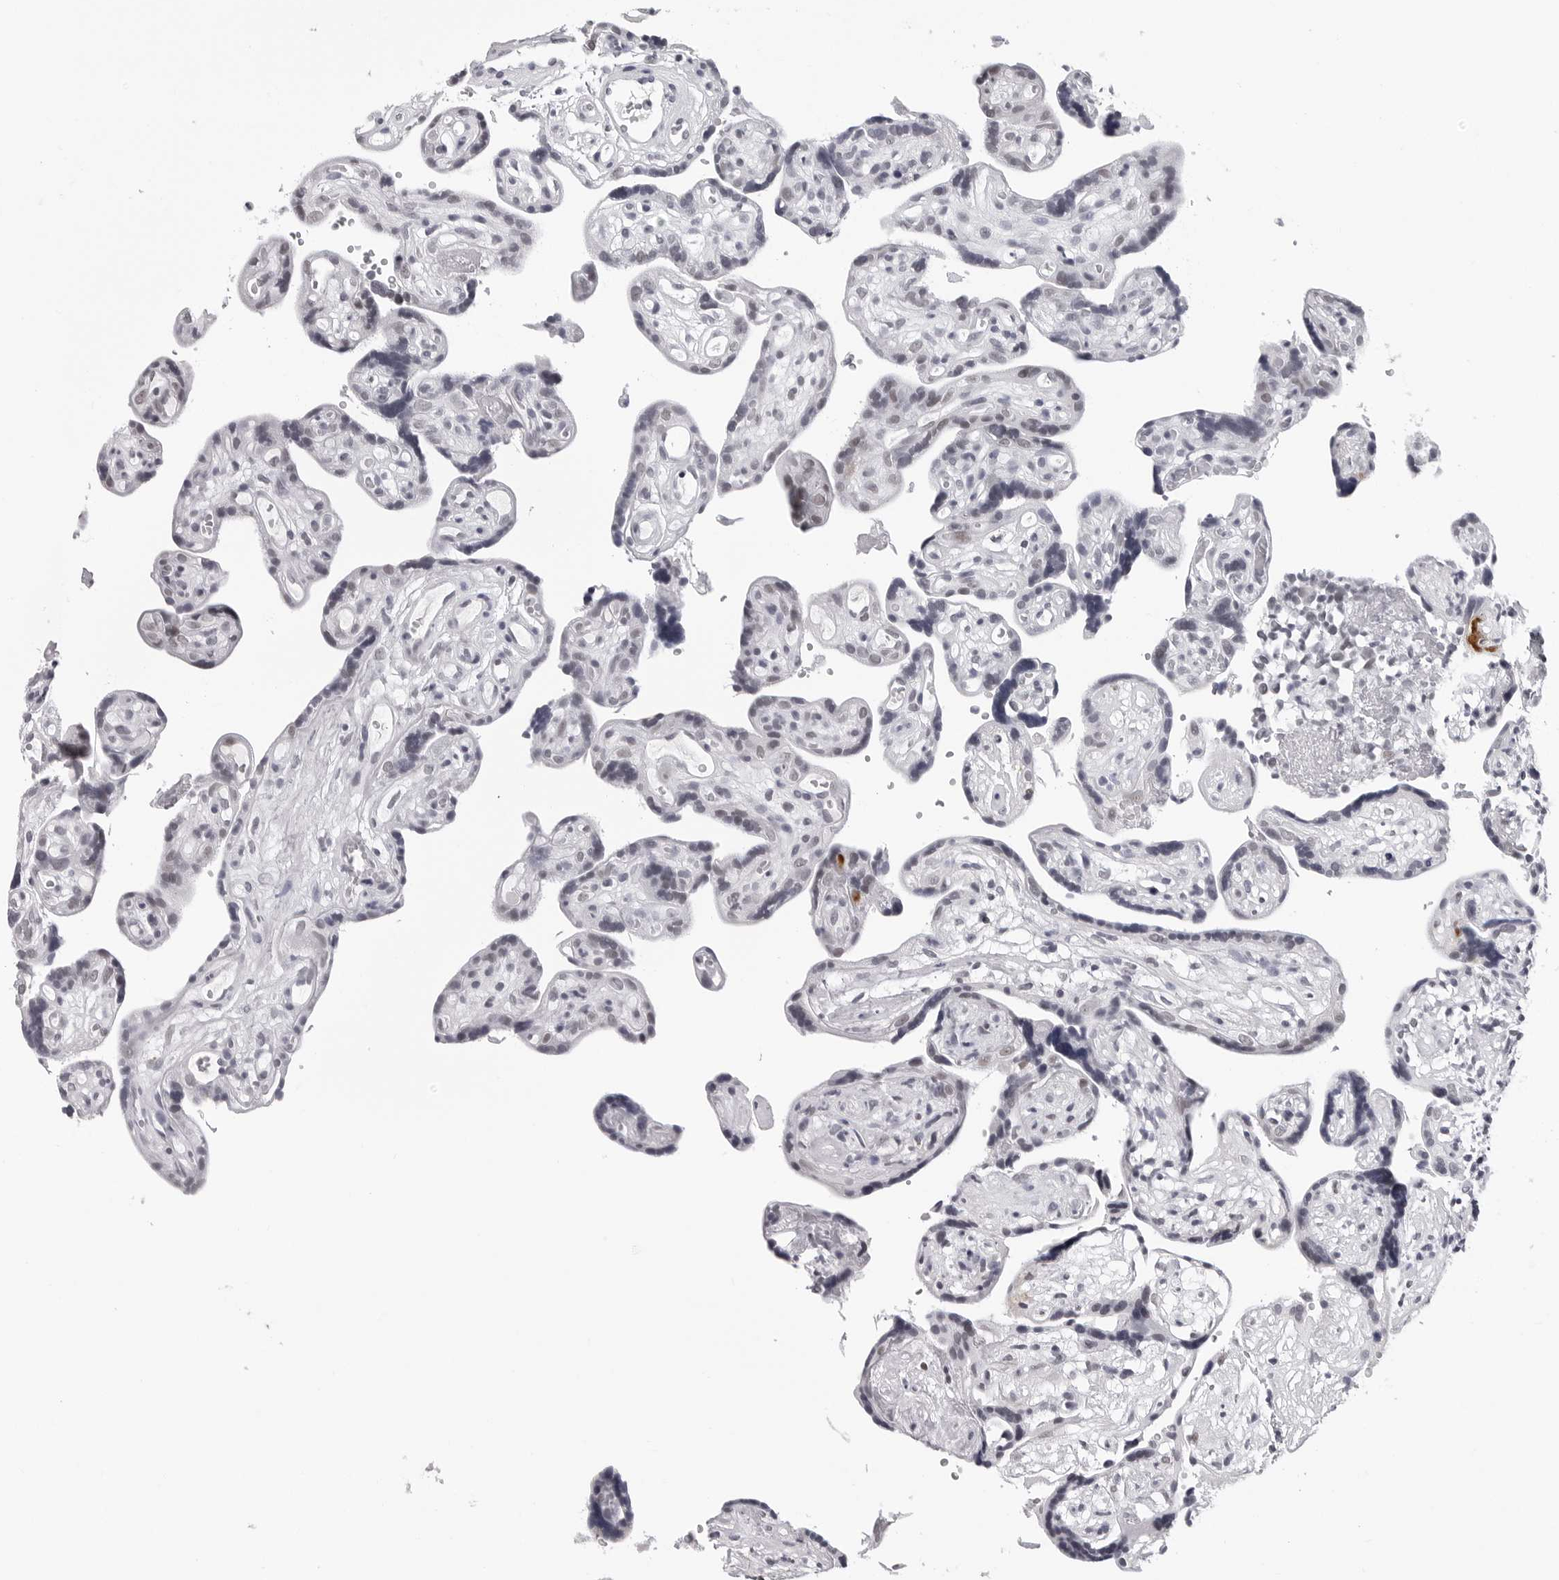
{"staining": {"intensity": "weak", "quantity": "25%-75%", "location": "nuclear"}, "tissue": "placenta", "cell_type": "Decidual cells", "image_type": "normal", "snomed": [{"axis": "morphology", "description": "Normal tissue, NOS"}, {"axis": "topography", "description": "Placenta"}], "caption": "The photomicrograph displays staining of normal placenta, revealing weak nuclear protein staining (brown color) within decidual cells.", "gene": "SF3B4", "patient": {"sex": "female", "age": 30}}